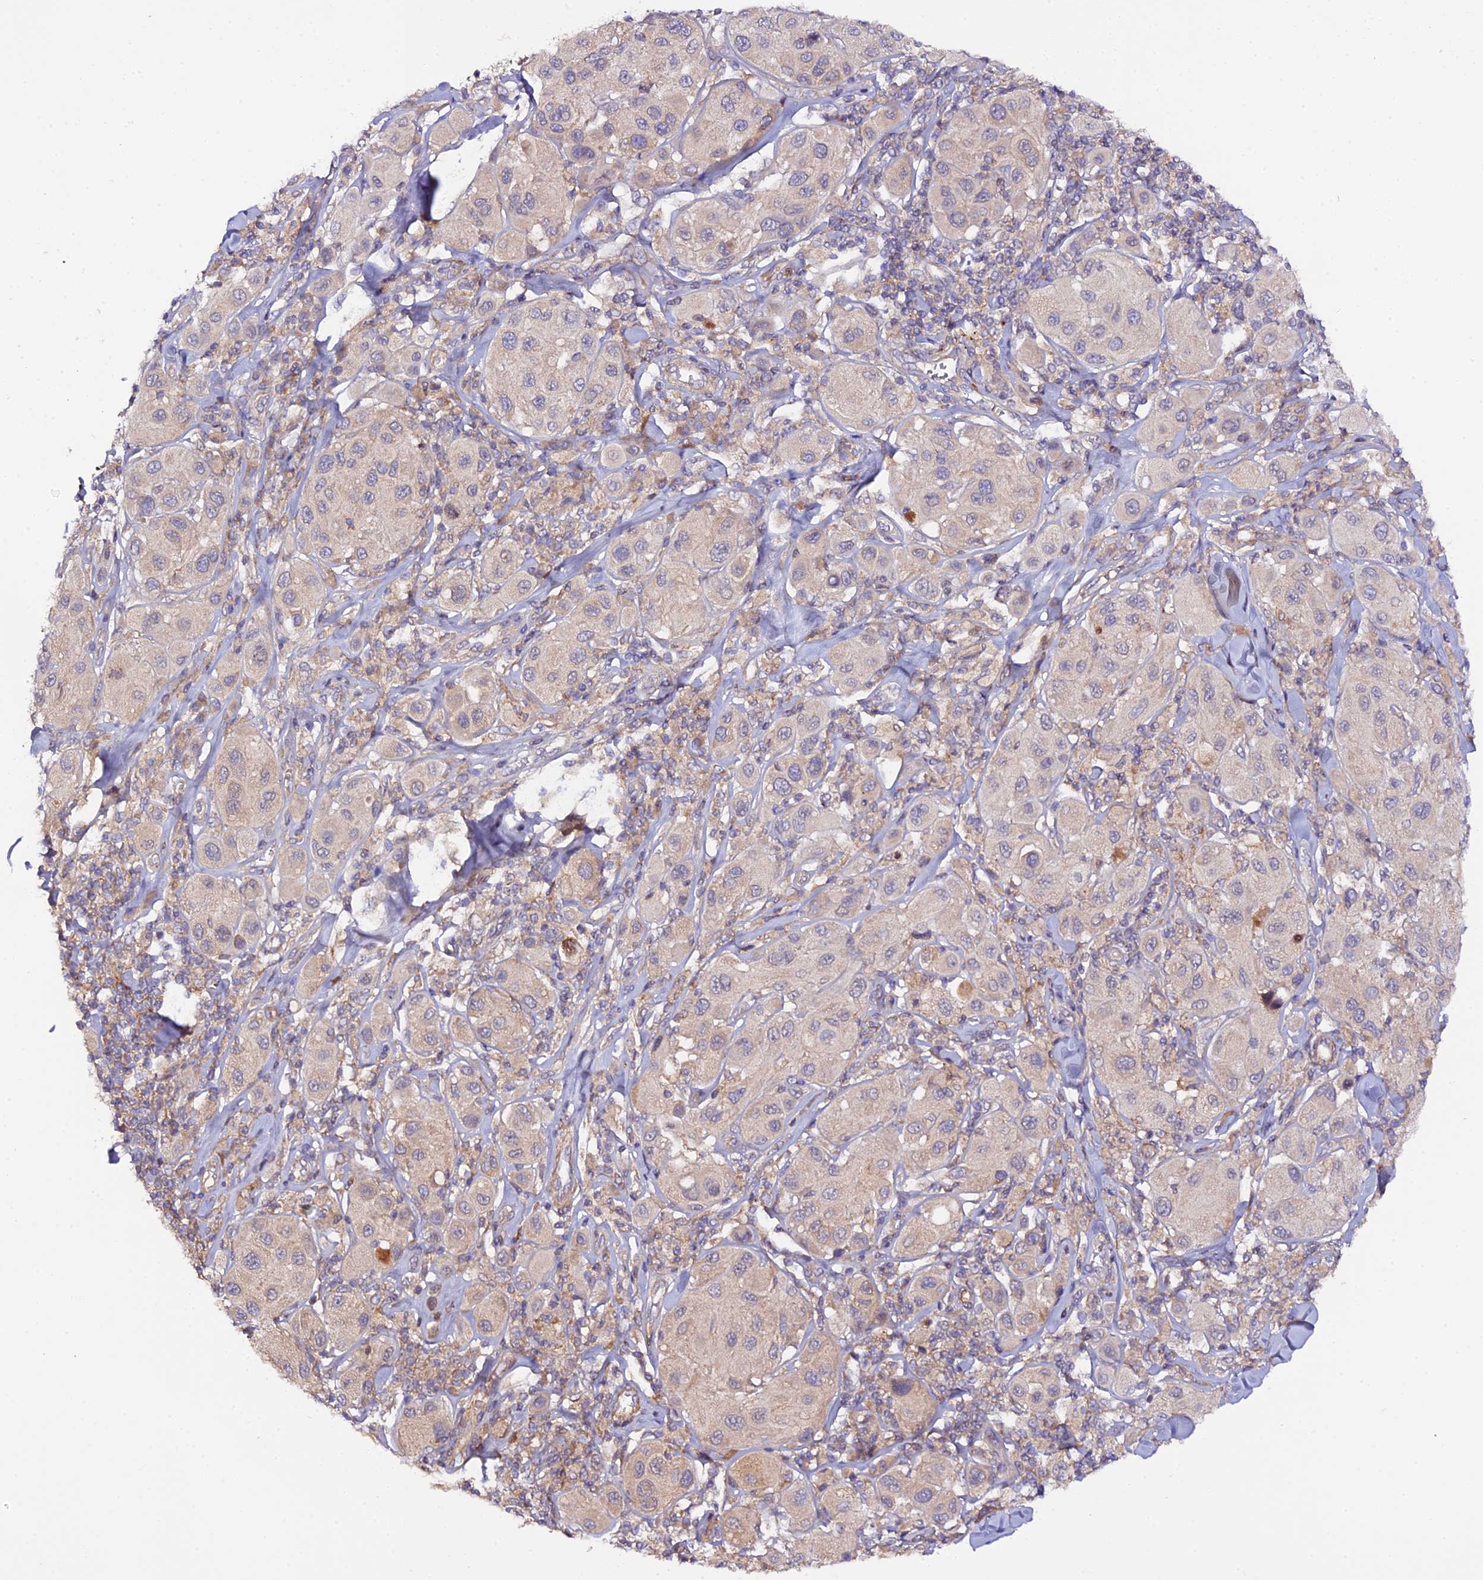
{"staining": {"intensity": "weak", "quantity": "<25%", "location": "cytoplasmic/membranous"}, "tissue": "melanoma", "cell_type": "Tumor cells", "image_type": "cancer", "snomed": [{"axis": "morphology", "description": "Malignant melanoma, Metastatic site"}, {"axis": "topography", "description": "Skin"}], "caption": "Malignant melanoma (metastatic site) stained for a protein using IHC shows no positivity tumor cells.", "gene": "TRIM26", "patient": {"sex": "male", "age": 41}}